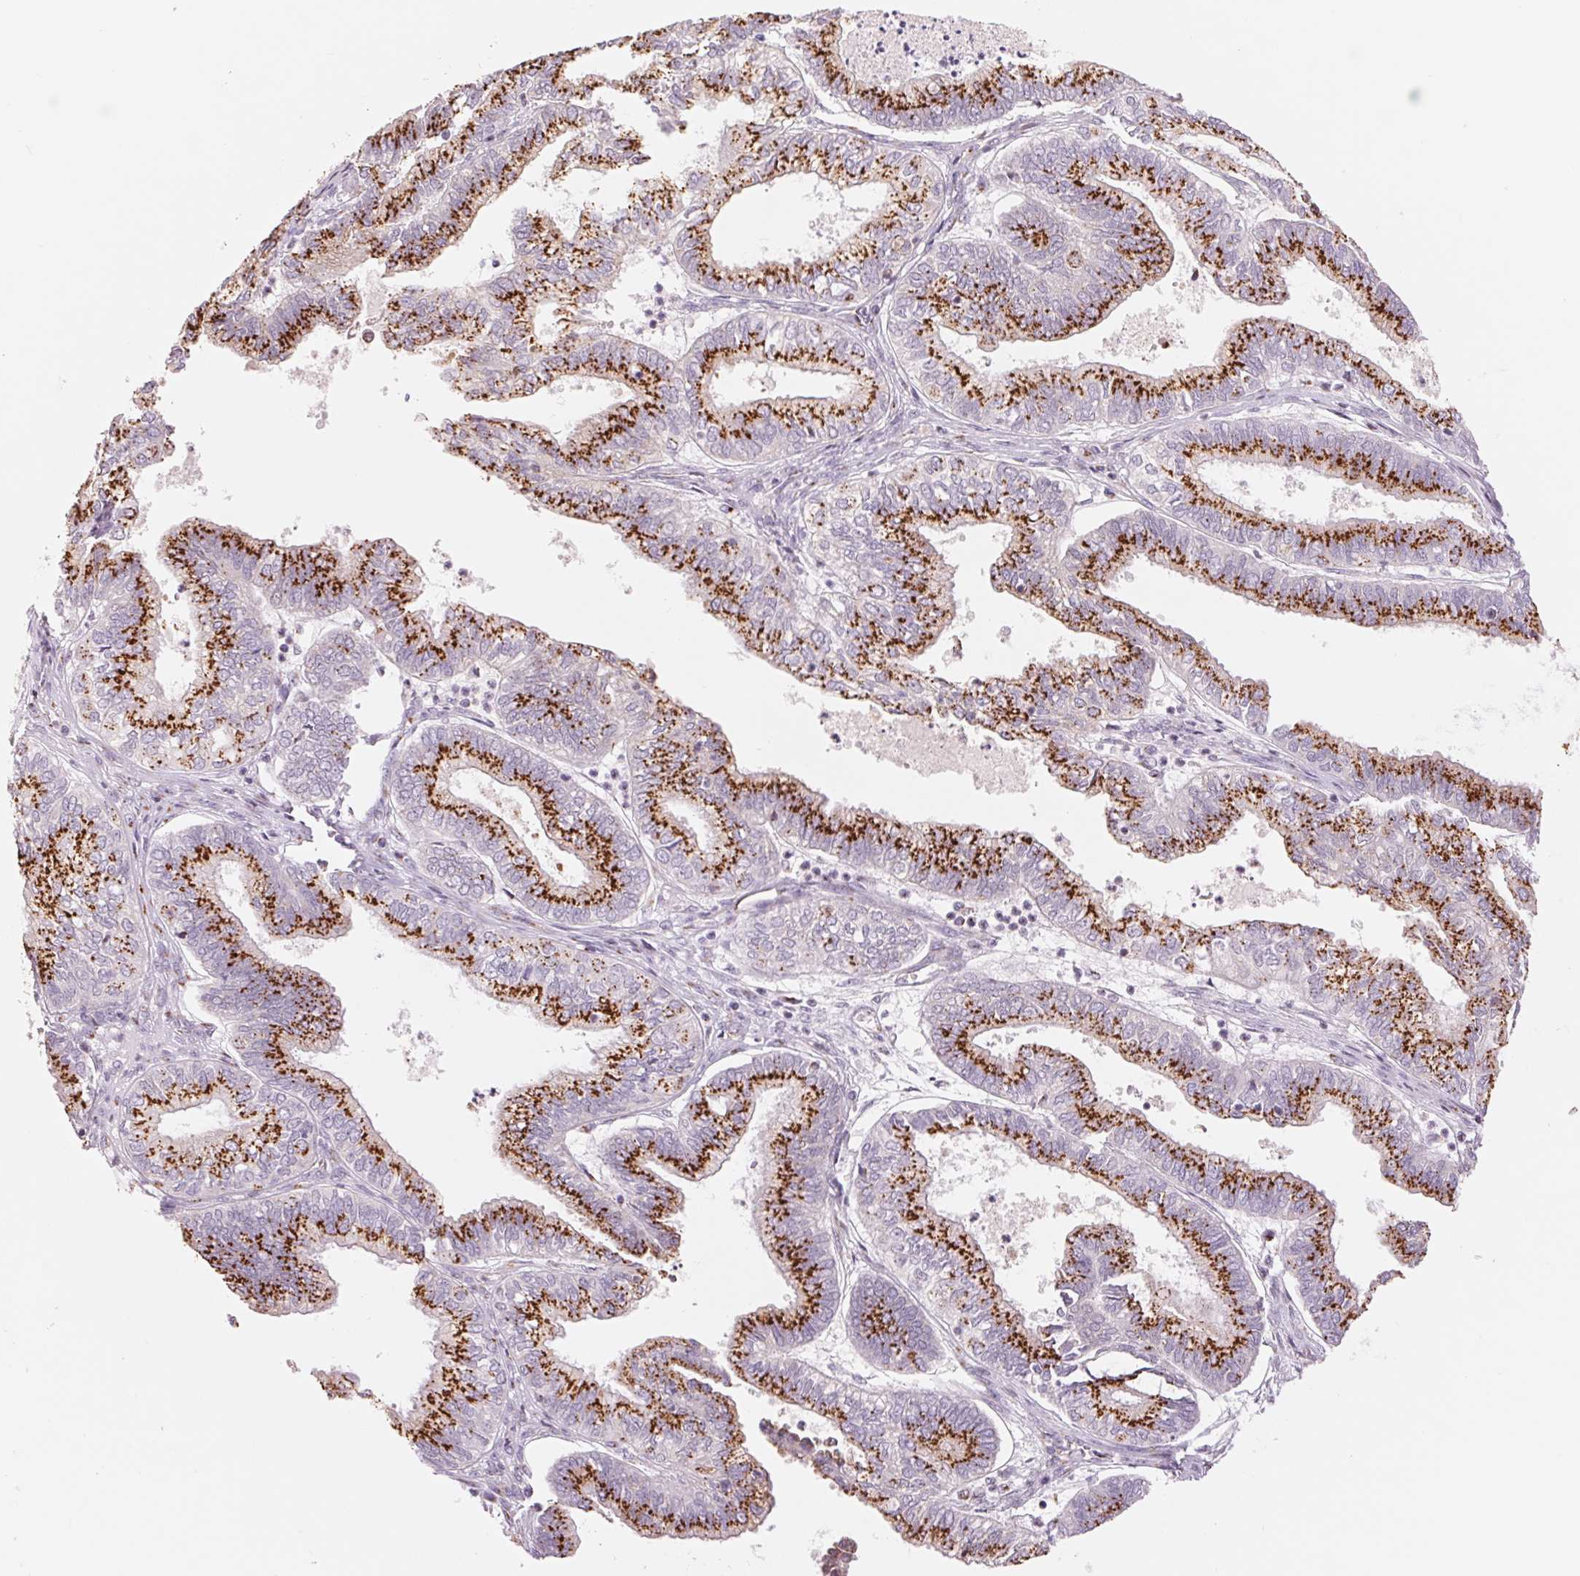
{"staining": {"intensity": "strong", "quantity": ">75%", "location": "cytoplasmic/membranous"}, "tissue": "ovarian cancer", "cell_type": "Tumor cells", "image_type": "cancer", "snomed": [{"axis": "morphology", "description": "Carcinoma, endometroid"}, {"axis": "topography", "description": "Ovary"}], "caption": "Protein staining reveals strong cytoplasmic/membranous positivity in about >75% of tumor cells in ovarian cancer.", "gene": "GALNT7", "patient": {"sex": "female", "age": 64}}